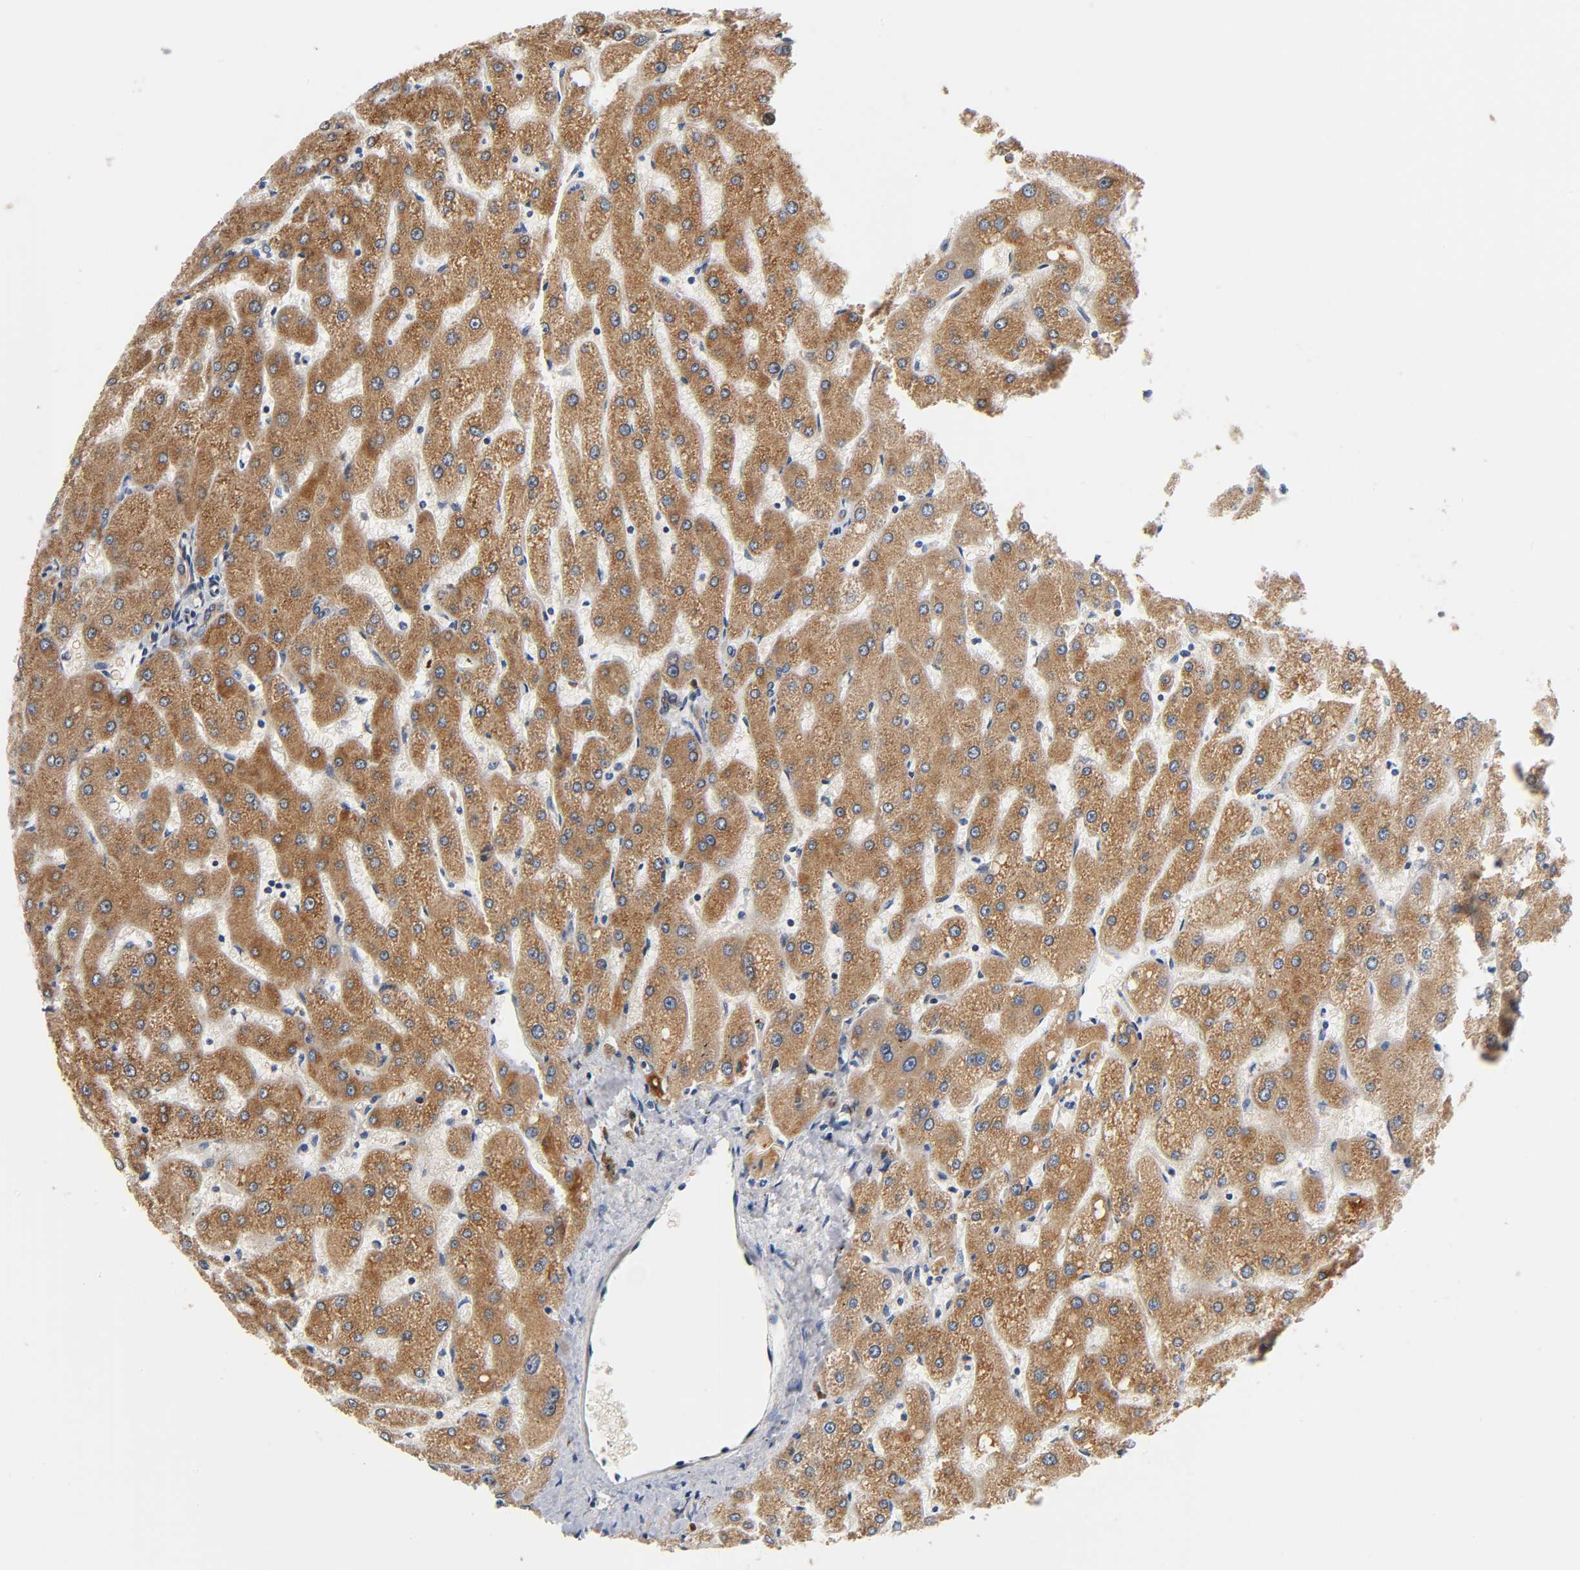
{"staining": {"intensity": "weak", "quantity": ">75%", "location": "cytoplasmic/membranous"}, "tissue": "liver", "cell_type": "Cholangiocytes", "image_type": "normal", "snomed": [{"axis": "morphology", "description": "Normal tissue, NOS"}, {"axis": "topography", "description": "Liver"}], "caption": "The image exhibits a brown stain indicating the presence of a protein in the cytoplasmic/membranous of cholangiocytes in liver.", "gene": "ASB6", "patient": {"sex": "male", "age": 67}}